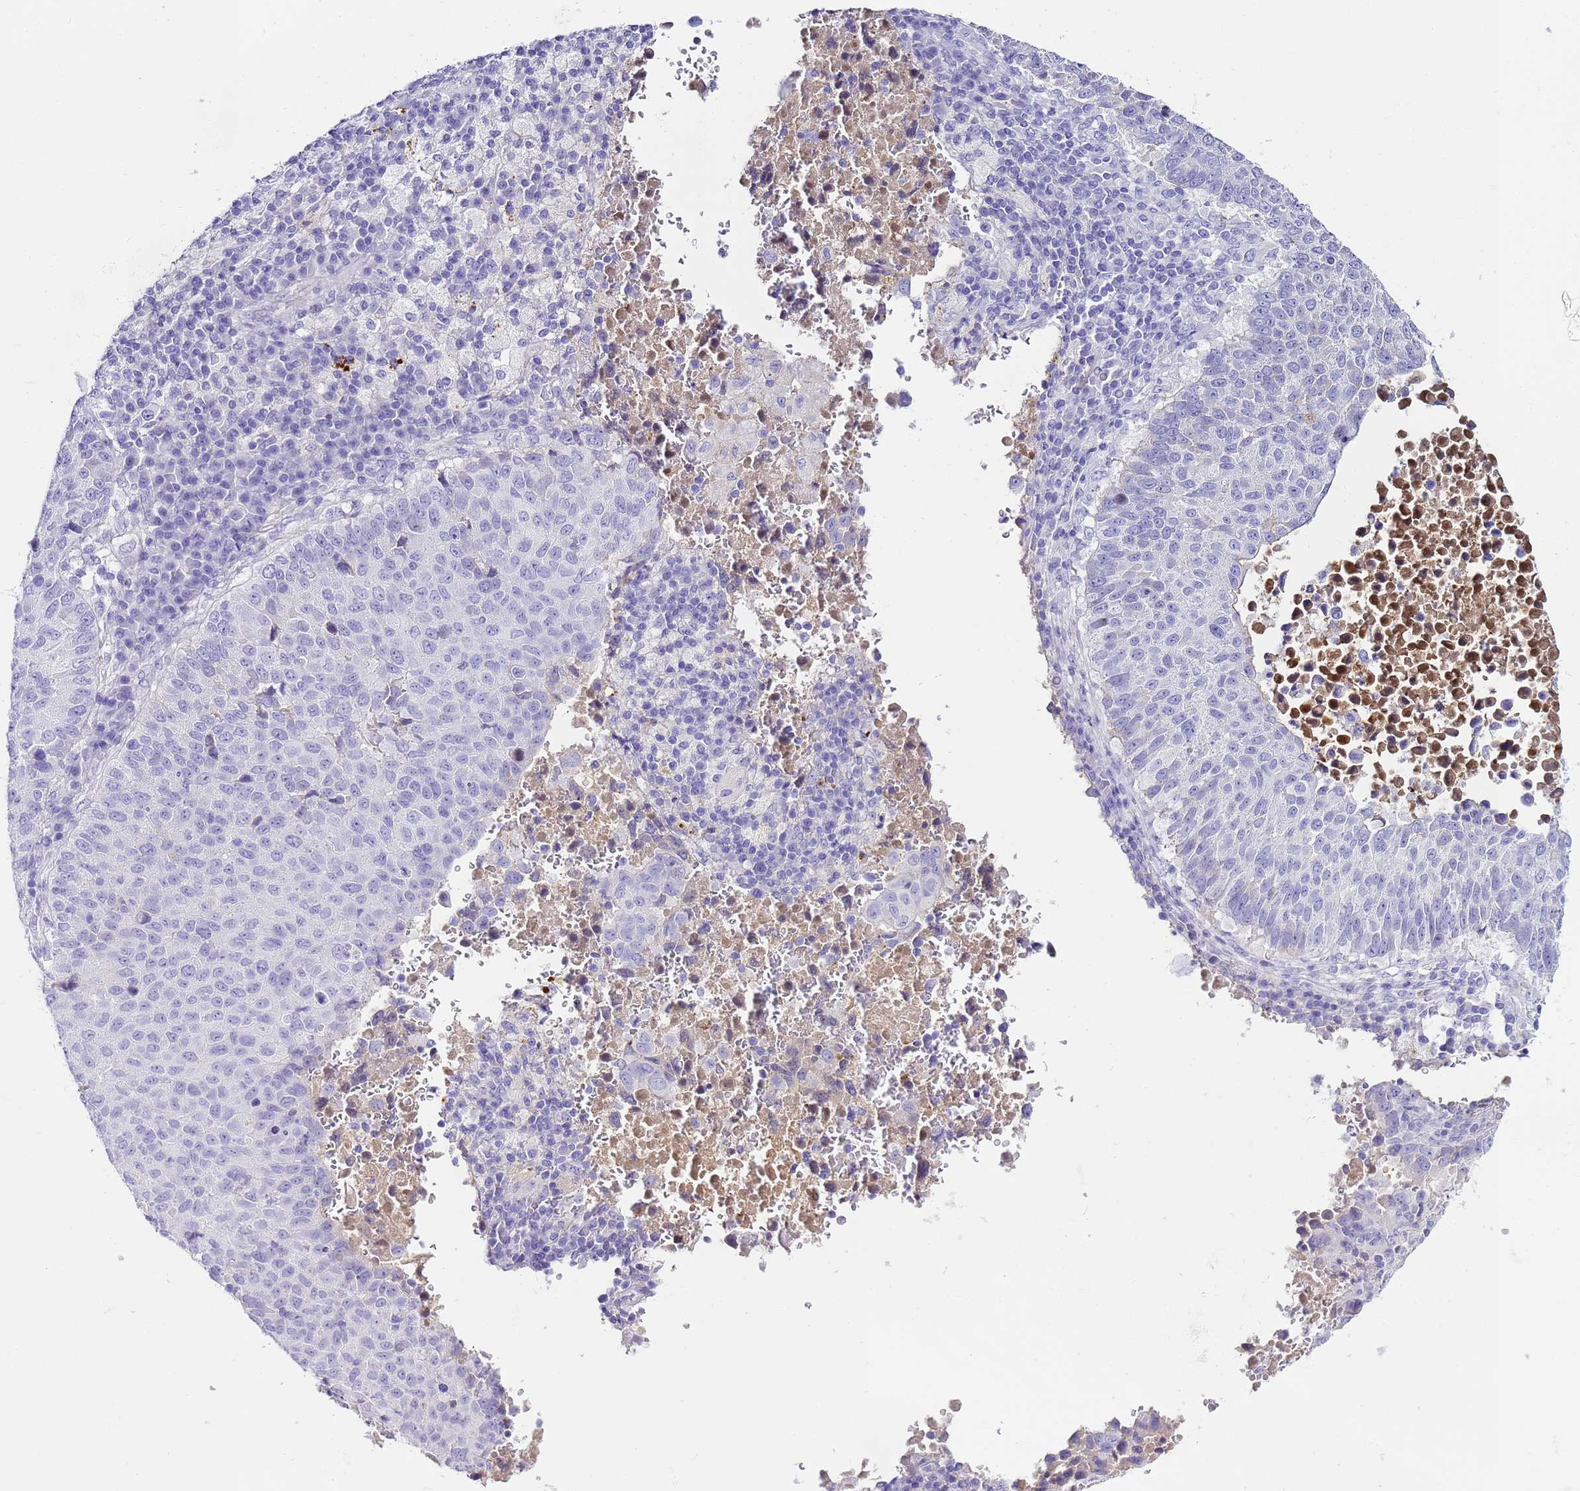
{"staining": {"intensity": "negative", "quantity": "none", "location": "none"}, "tissue": "lung cancer", "cell_type": "Tumor cells", "image_type": "cancer", "snomed": [{"axis": "morphology", "description": "Squamous cell carcinoma, NOS"}, {"axis": "topography", "description": "Lung"}], "caption": "This is a histopathology image of immunohistochemistry (IHC) staining of lung squamous cell carcinoma, which shows no staining in tumor cells.", "gene": "CFHR2", "patient": {"sex": "male", "age": 73}}